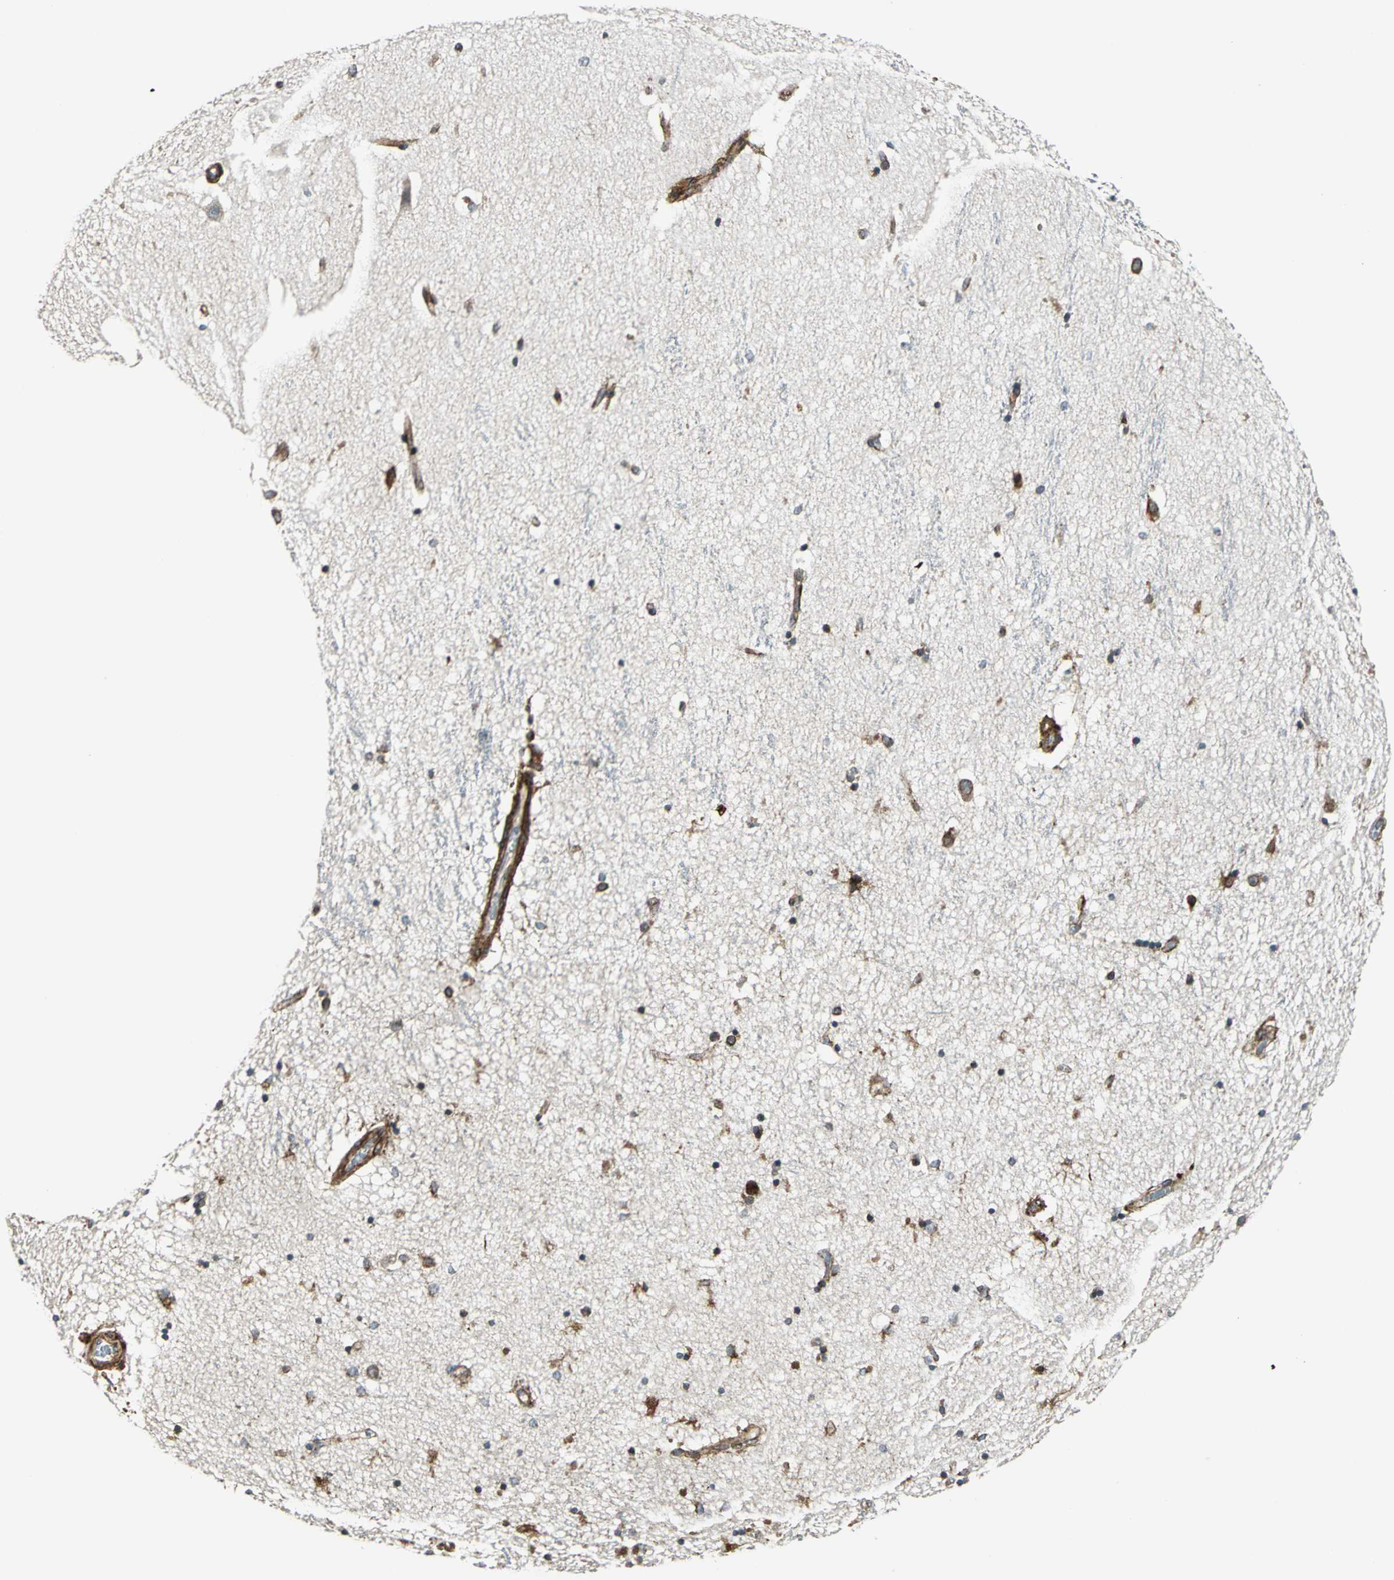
{"staining": {"intensity": "strong", "quantity": "25%-75%", "location": "cytoplasmic/membranous"}, "tissue": "hippocampus", "cell_type": "Glial cells", "image_type": "normal", "snomed": [{"axis": "morphology", "description": "Normal tissue, NOS"}, {"axis": "topography", "description": "Hippocampus"}], "caption": "Protein analysis of normal hippocampus exhibits strong cytoplasmic/membranous positivity in approximately 25%-75% of glial cells.", "gene": "HTATIP2", "patient": {"sex": "female", "age": 54}}